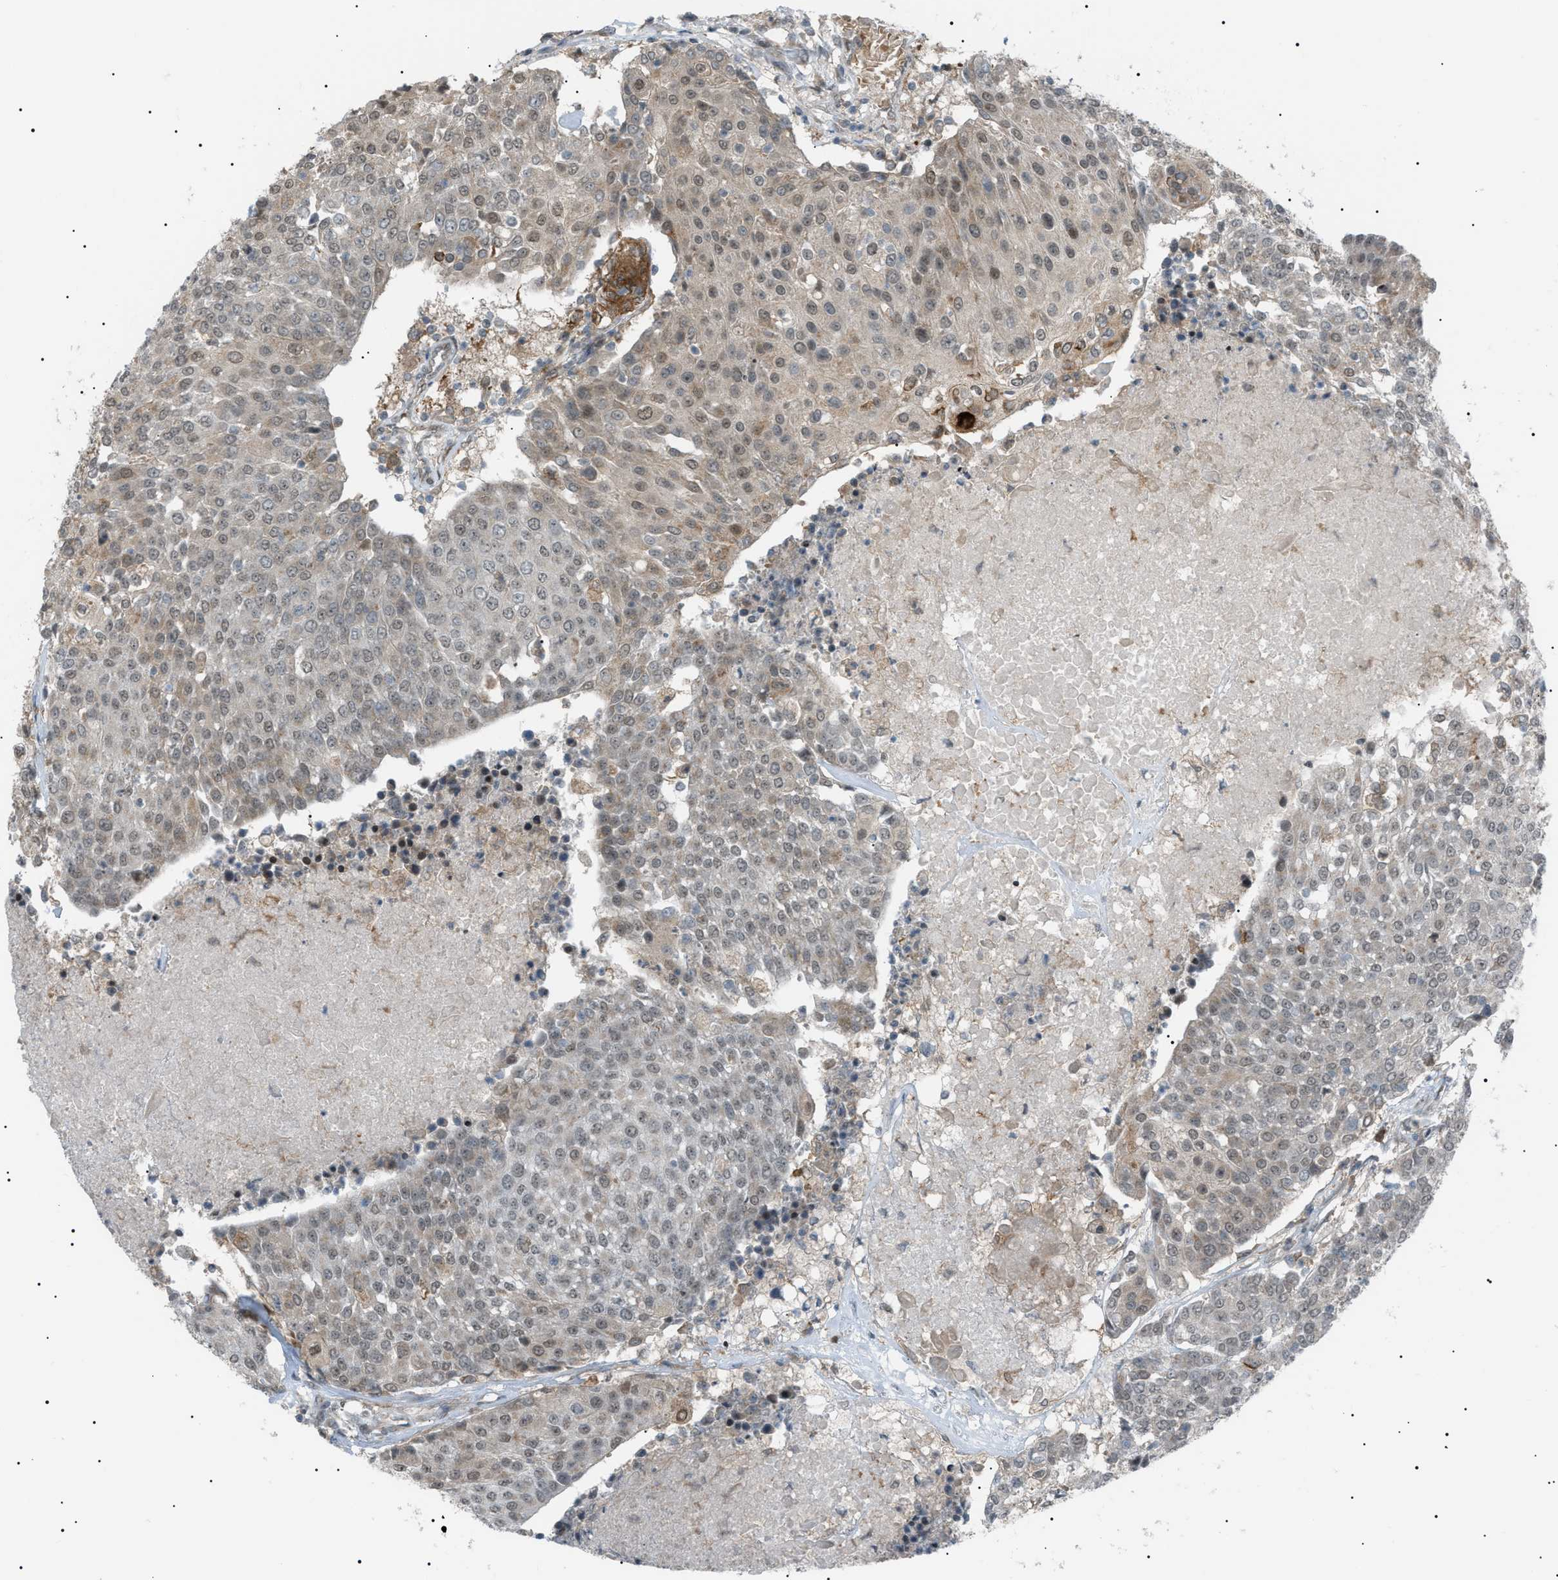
{"staining": {"intensity": "weak", "quantity": "25%-75%", "location": "cytoplasmic/membranous,nuclear"}, "tissue": "urothelial cancer", "cell_type": "Tumor cells", "image_type": "cancer", "snomed": [{"axis": "morphology", "description": "Urothelial carcinoma, High grade"}, {"axis": "topography", "description": "Urinary bladder"}], "caption": "Protein staining of urothelial cancer tissue reveals weak cytoplasmic/membranous and nuclear staining in about 25%-75% of tumor cells.", "gene": "LPIN2", "patient": {"sex": "female", "age": 85}}